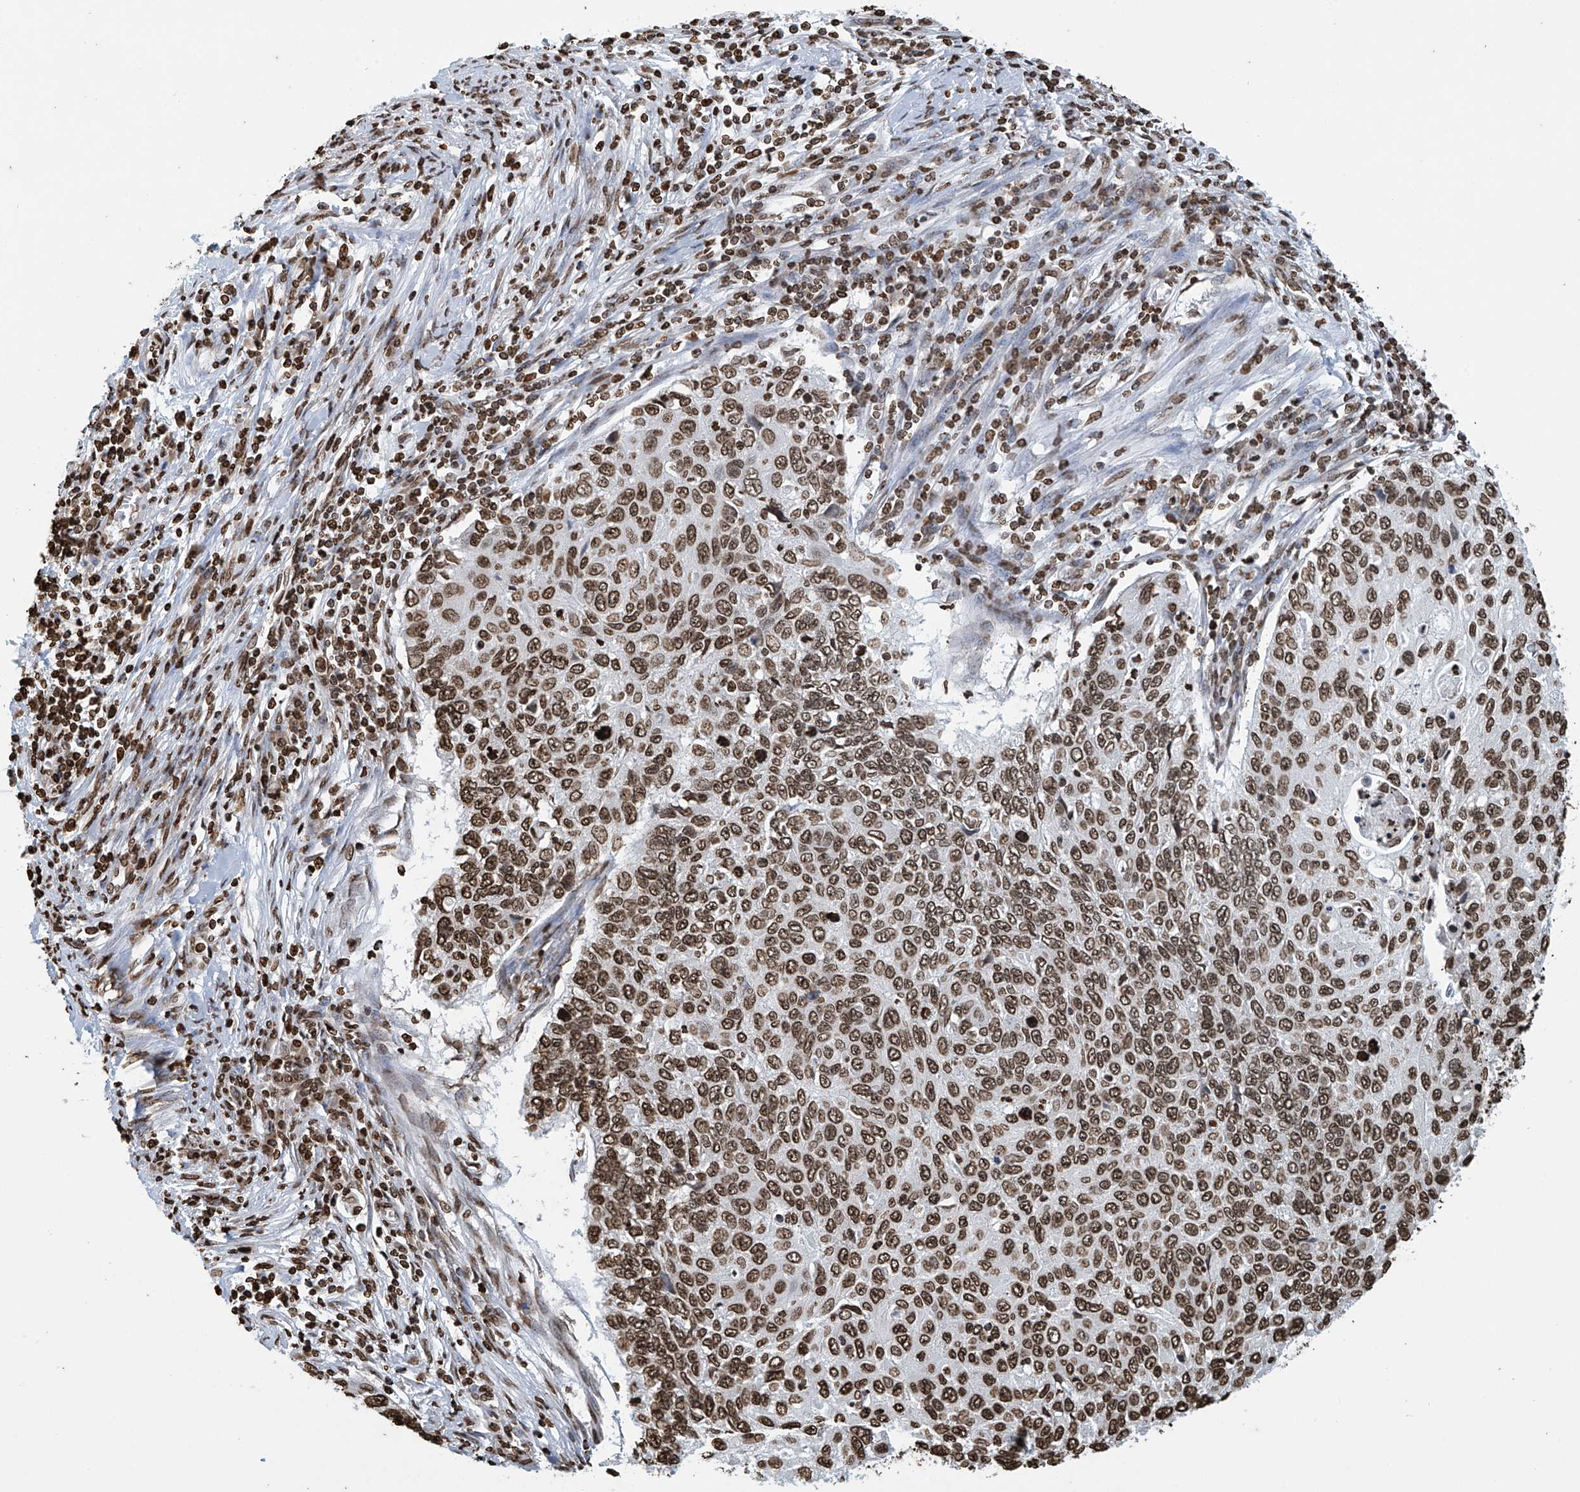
{"staining": {"intensity": "moderate", "quantity": ">75%", "location": "nuclear"}, "tissue": "cervical cancer", "cell_type": "Tumor cells", "image_type": "cancer", "snomed": [{"axis": "morphology", "description": "Squamous cell carcinoma, NOS"}, {"axis": "topography", "description": "Cervix"}], "caption": "Brown immunohistochemical staining in human cervical cancer exhibits moderate nuclear staining in about >75% of tumor cells.", "gene": "DPPA2", "patient": {"sex": "female", "age": 70}}